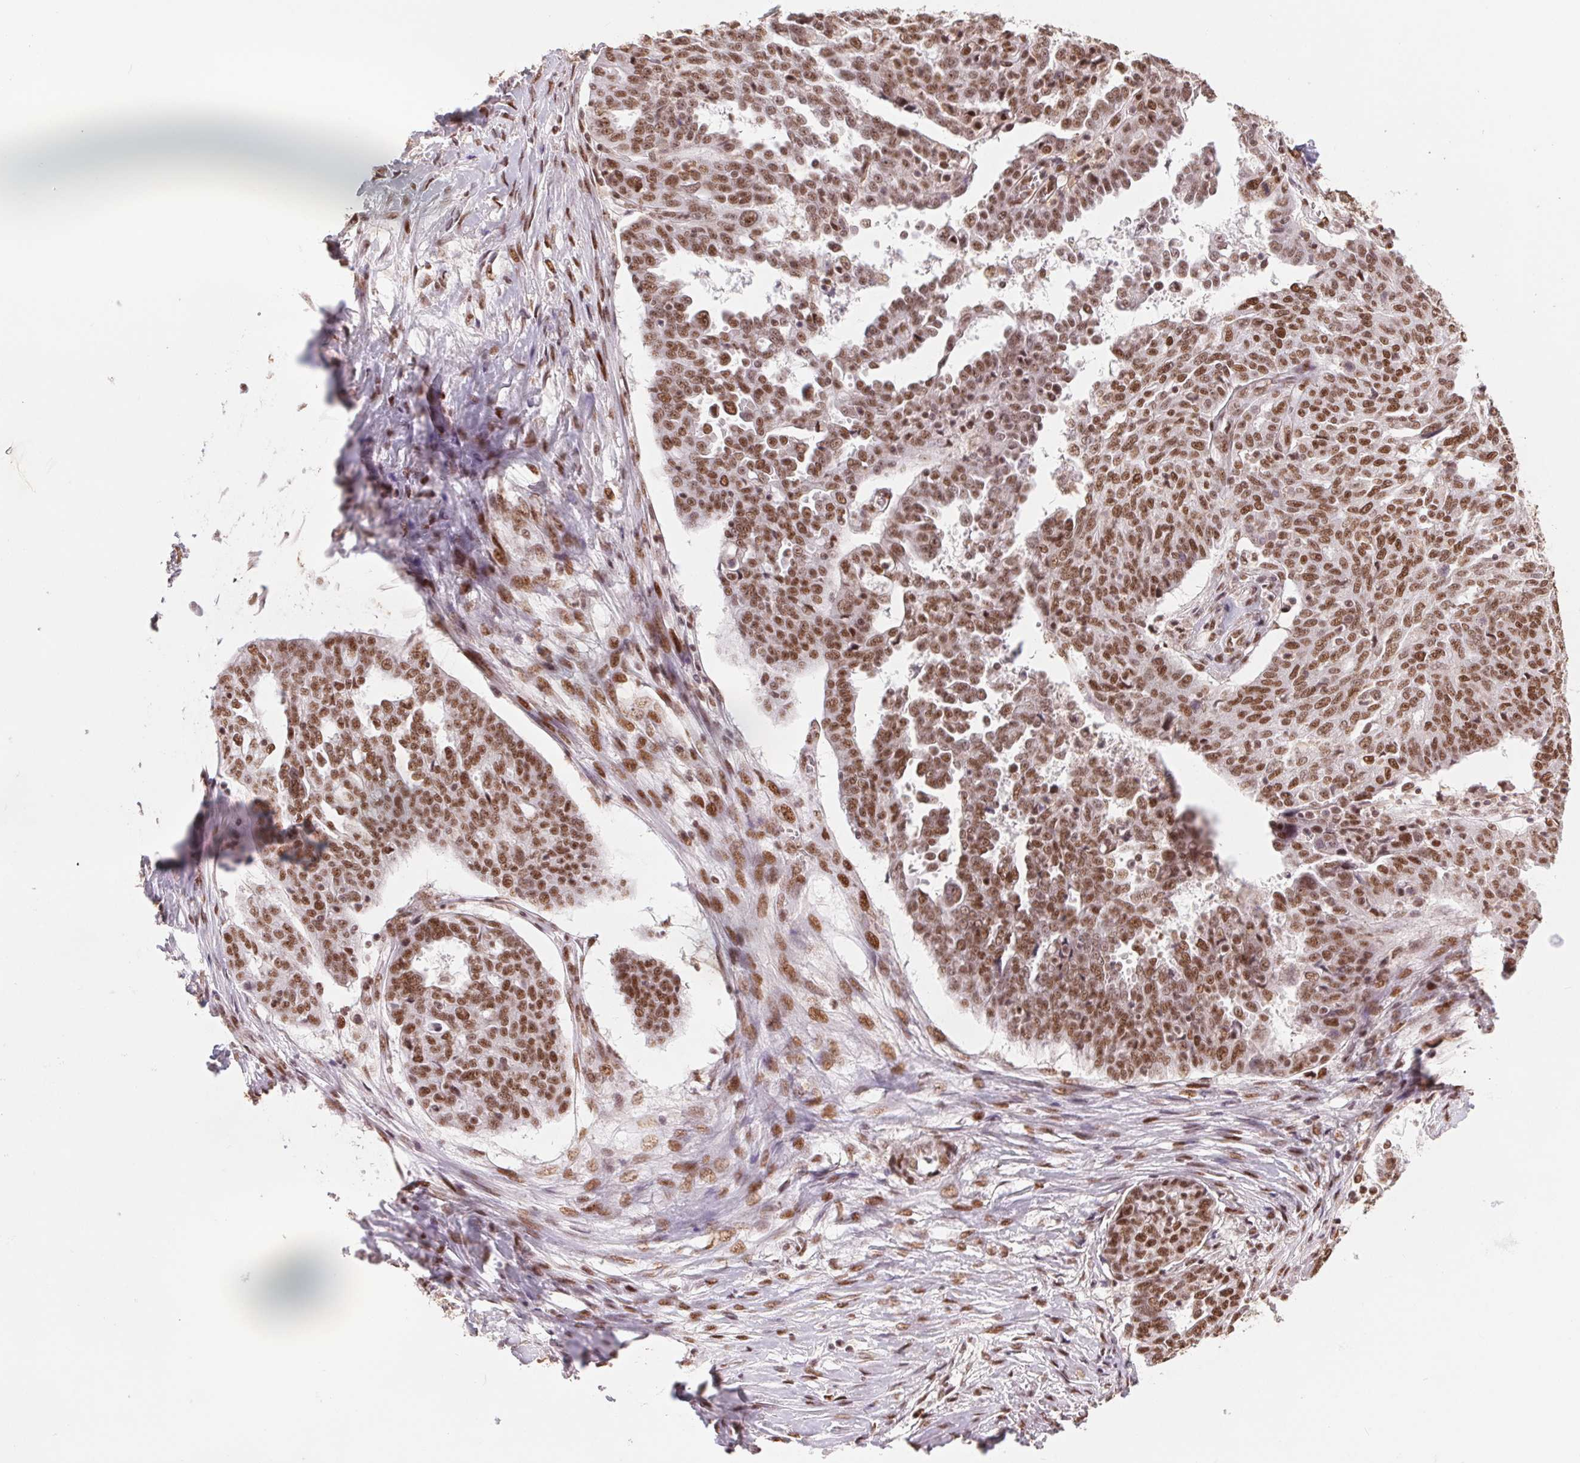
{"staining": {"intensity": "moderate", "quantity": ">75%", "location": "nuclear"}, "tissue": "ovarian cancer", "cell_type": "Tumor cells", "image_type": "cancer", "snomed": [{"axis": "morphology", "description": "Cystadenocarcinoma, serous, NOS"}, {"axis": "topography", "description": "Ovary"}], "caption": "IHC staining of ovarian serous cystadenocarcinoma, which shows medium levels of moderate nuclear positivity in approximately >75% of tumor cells indicating moderate nuclear protein expression. The staining was performed using DAB (brown) for protein detection and nuclei were counterstained in hematoxylin (blue).", "gene": "SREK1", "patient": {"sex": "female", "age": 67}}